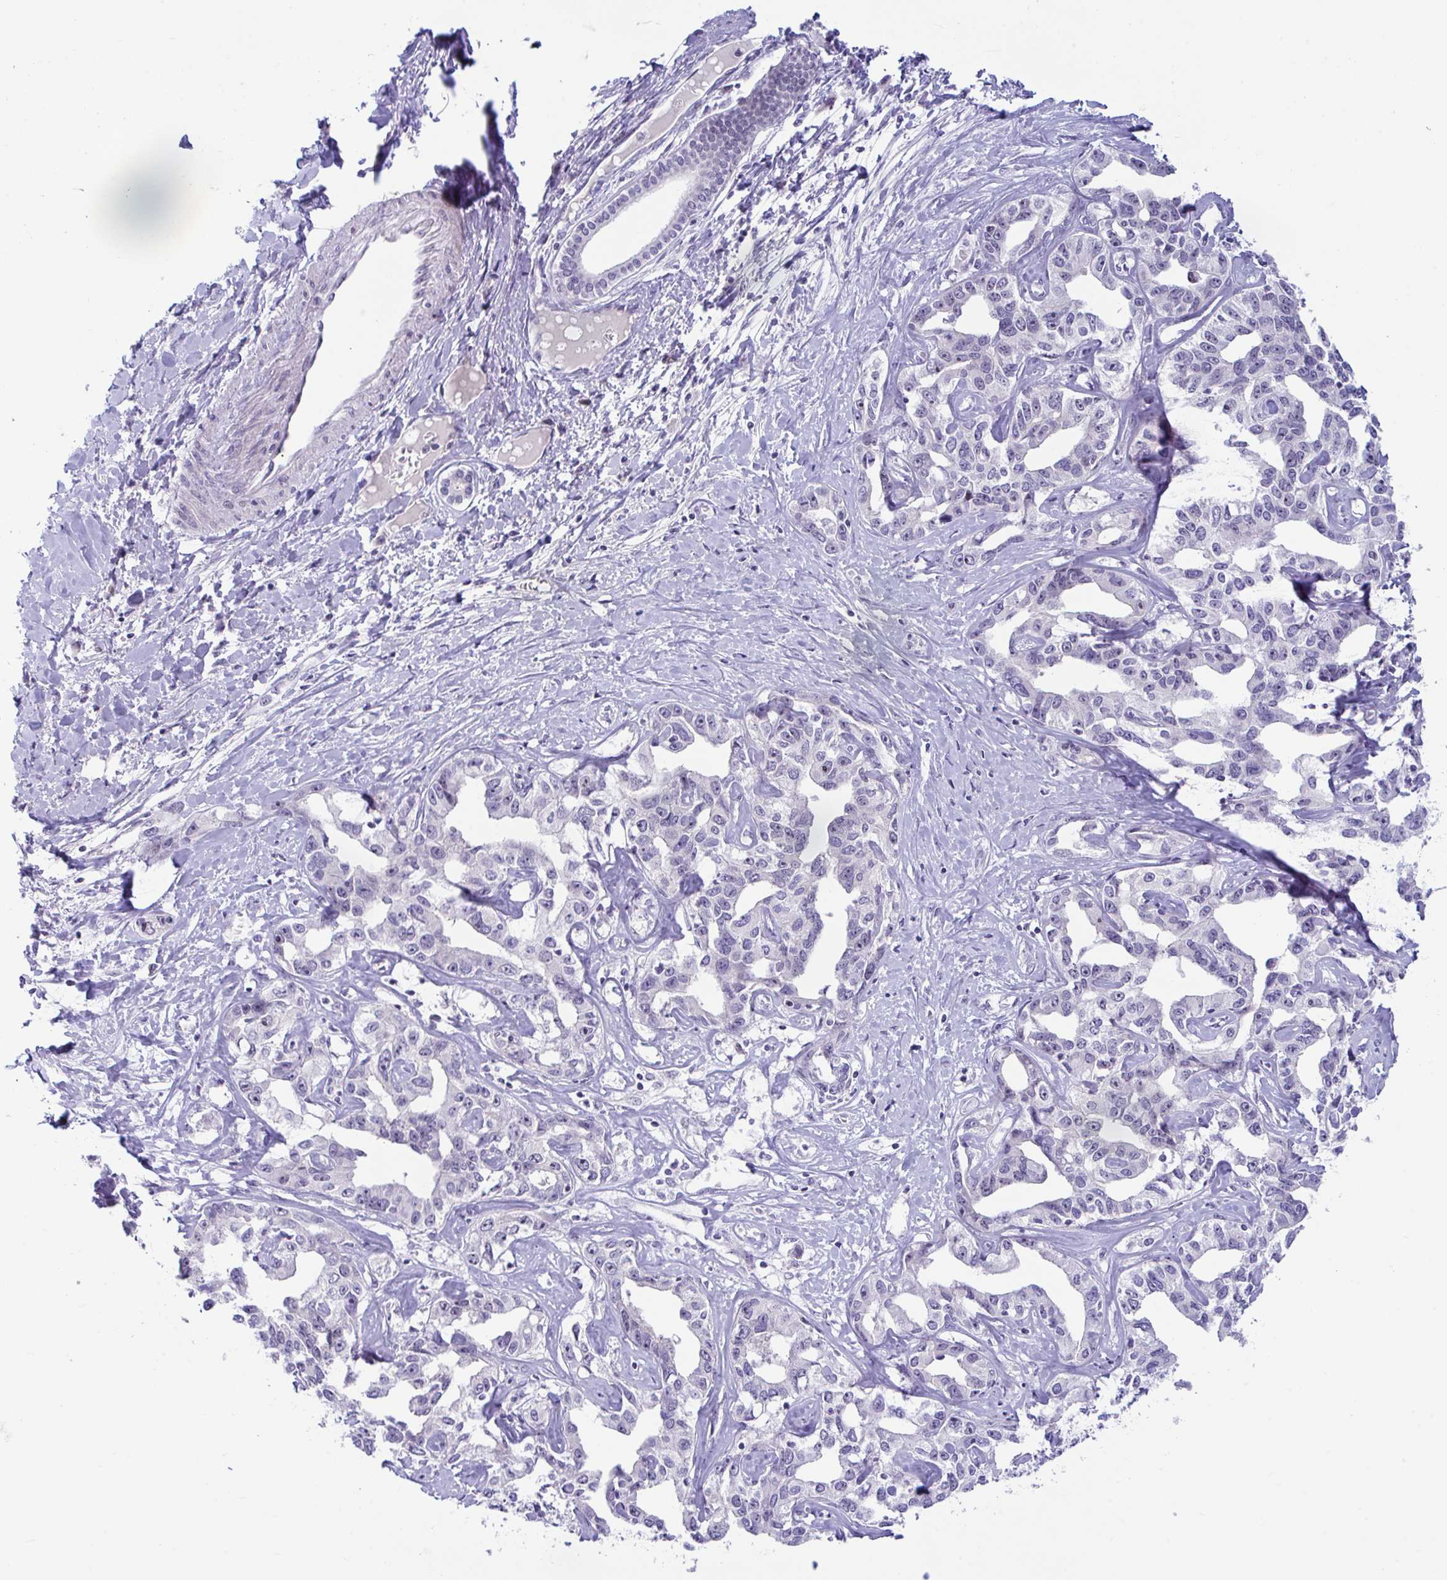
{"staining": {"intensity": "negative", "quantity": "none", "location": "none"}, "tissue": "liver cancer", "cell_type": "Tumor cells", "image_type": "cancer", "snomed": [{"axis": "morphology", "description": "Cholangiocarcinoma"}, {"axis": "topography", "description": "Liver"}], "caption": "Tumor cells show no significant protein positivity in liver cancer (cholangiocarcinoma).", "gene": "USP35", "patient": {"sex": "male", "age": 59}}